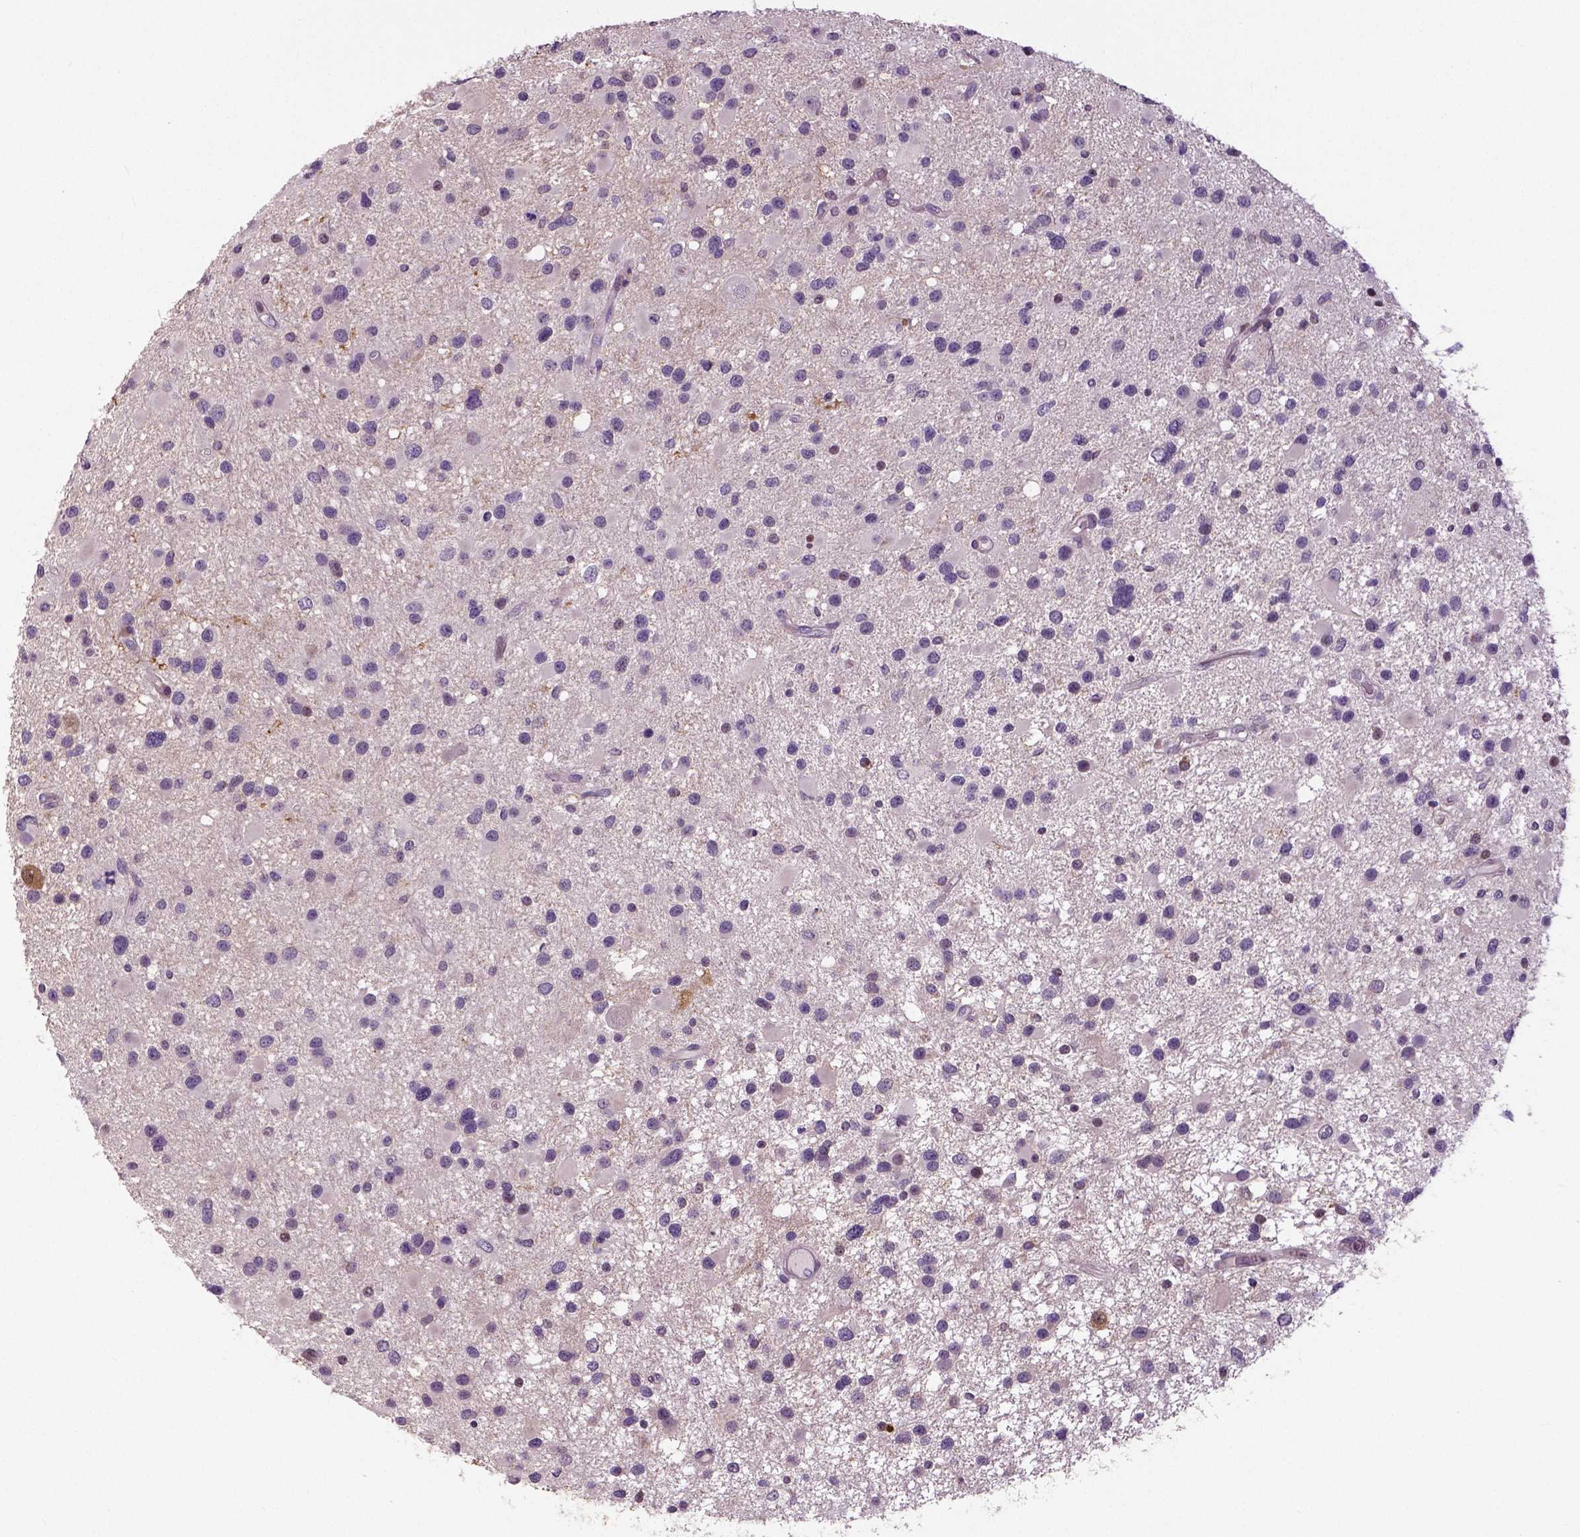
{"staining": {"intensity": "negative", "quantity": "none", "location": "none"}, "tissue": "glioma", "cell_type": "Tumor cells", "image_type": "cancer", "snomed": [{"axis": "morphology", "description": "Glioma, malignant, Low grade"}, {"axis": "topography", "description": "Brain"}], "caption": "Glioma stained for a protein using immunohistochemistry demonstrates no staining tumor cells.", "gene": "NECAB1", "patient": {"sex": "female", "age": 32}}